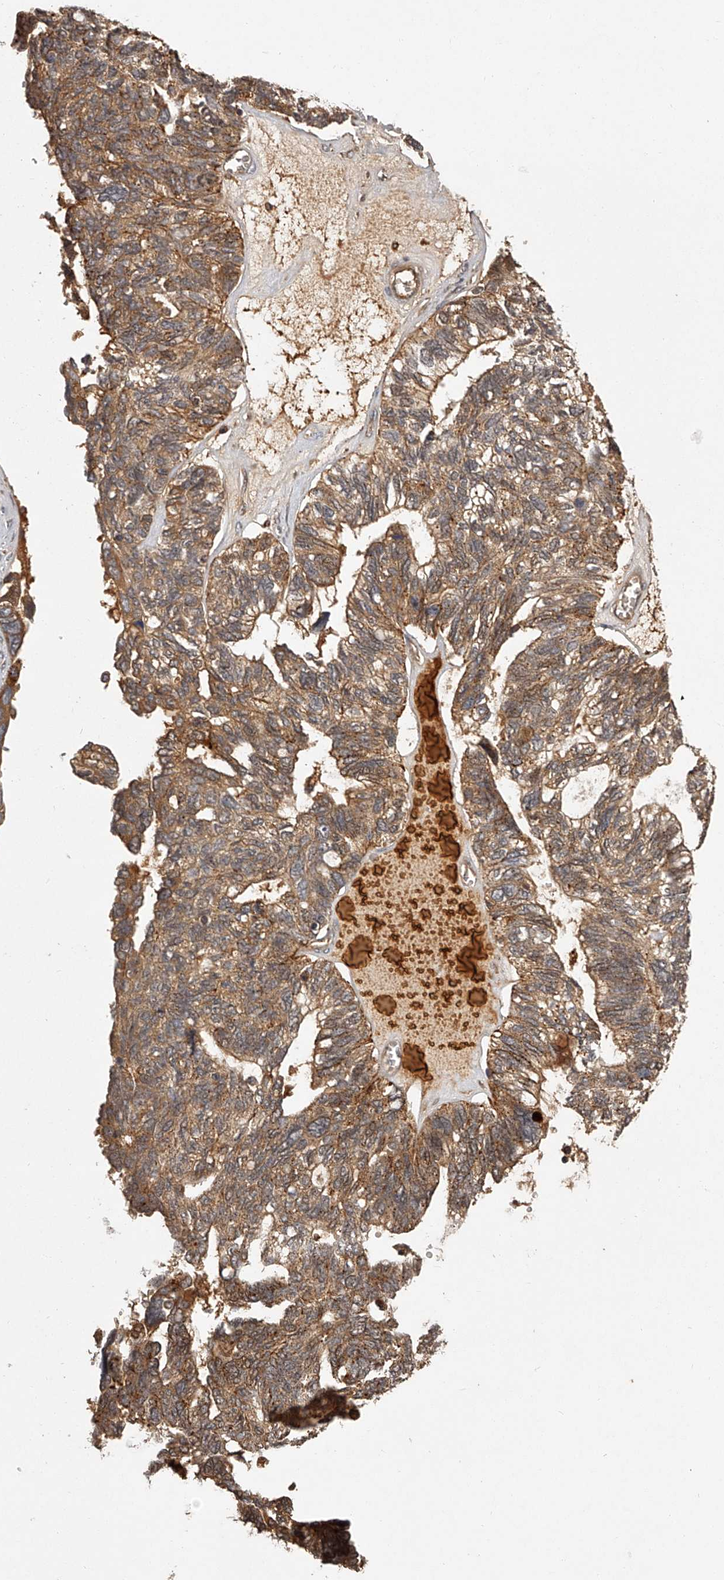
{"staining": {"intensity": "moderate", "quantity": ">75%", "location": "cytoplasmic/membranous"}, "tissue": "ovarian cancer", "cell_type": "Tumor cells", "image_type": "cancer", "snomed": [{"axis": "morphology", "description": "Cystadenocarcinoma, serous, NOS"}, {"axis": "topography", "description": "Ovary"}], "caption": "This is a photomicrograph of IHC staining of serous cystadenocarcinoma (ovarian), which shows moderate staining in the cytoplasmic/membranous of tumor cells.", "gene": "CRYZL1", "patient": {"sex": "female", "age": 79}}